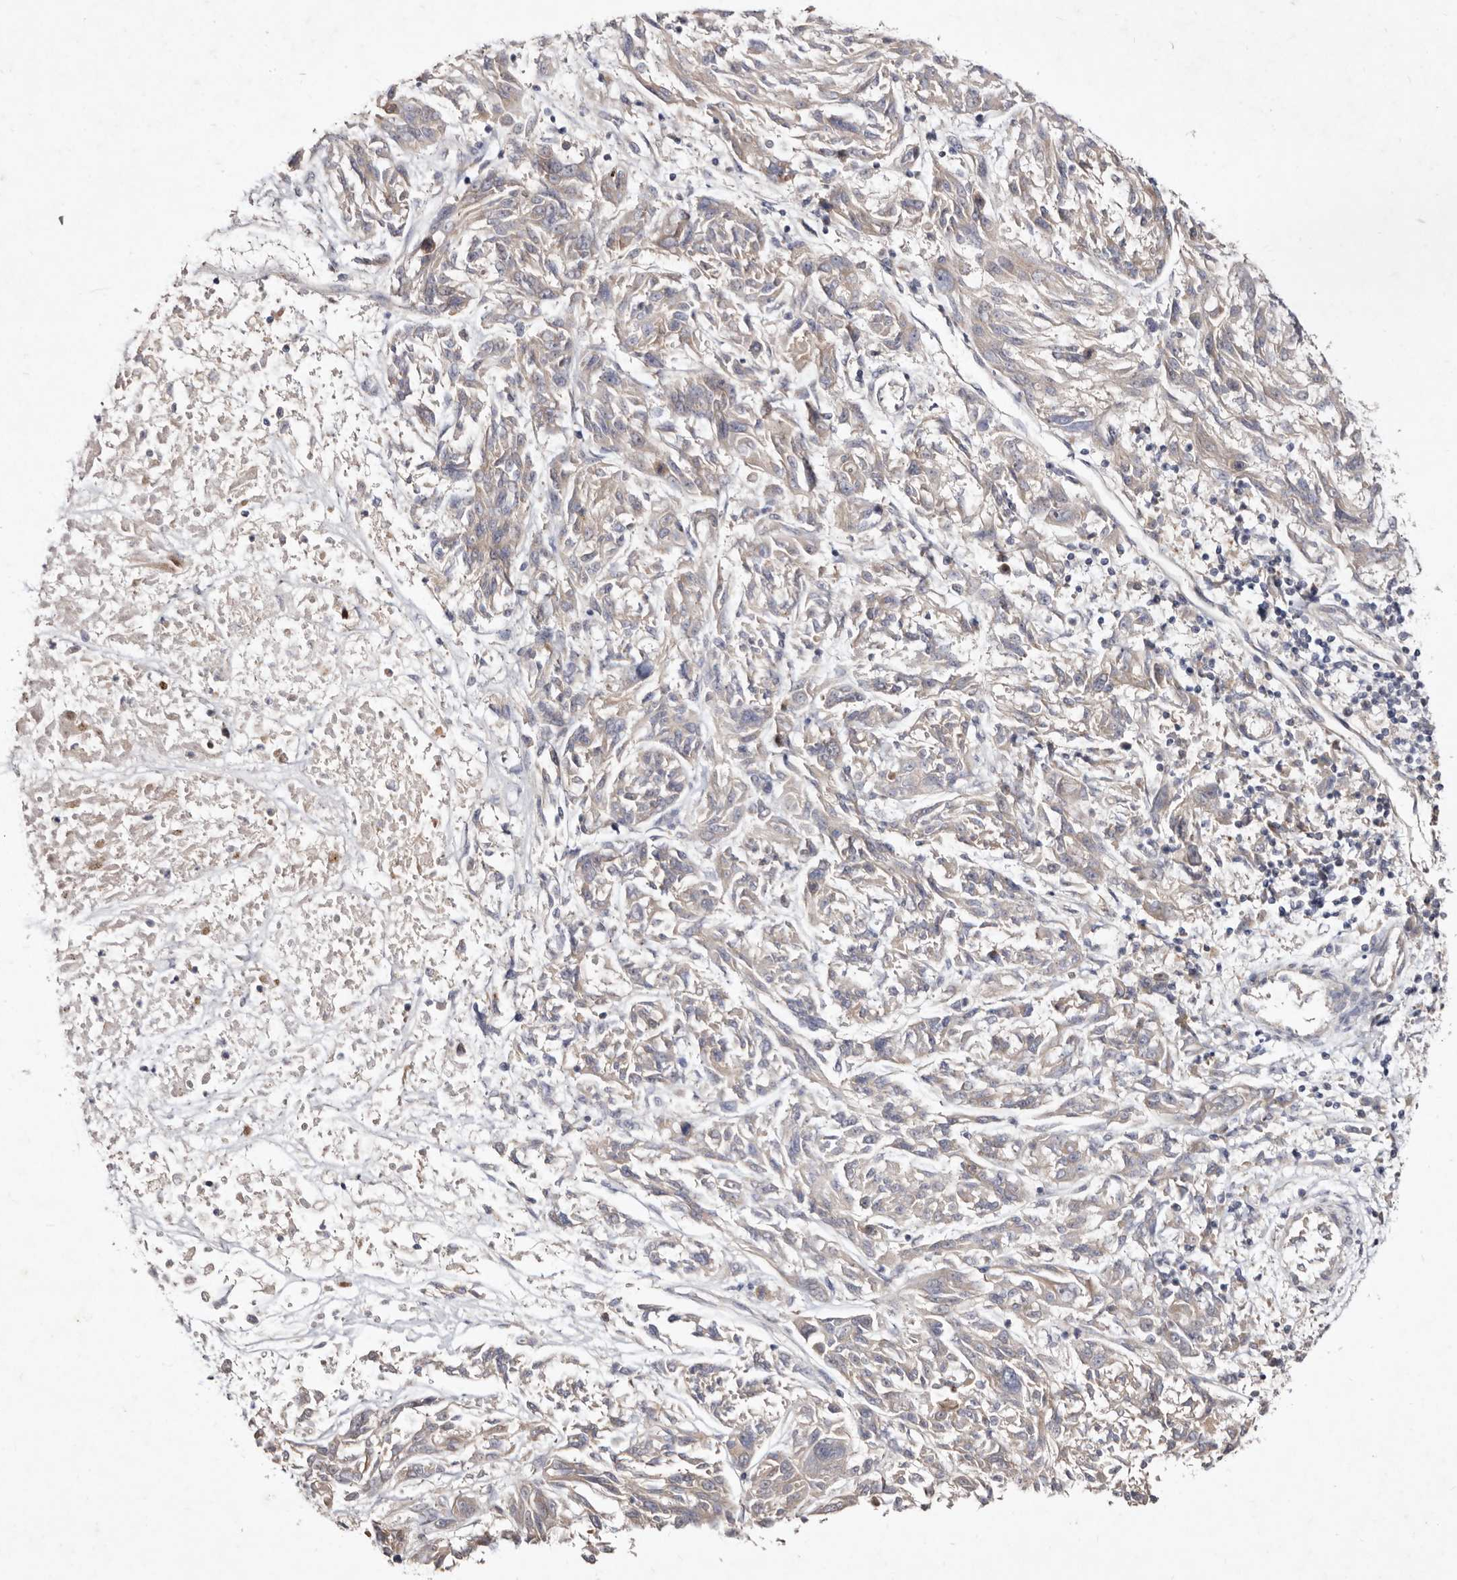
{"staining": {"intensity": "negative", "quantity": "none", "location": "none"}, "tissue": "melanoma", "cell_type": "Tumor cells", "image_type": "cancer", "snomed": [{"axis": "morphology", "description": "Malignant melanoma, NOS"}, {"axis": "topography", "description": "Skin"}], "caption": "Immunohistochemical staining of human malignant melanoma displays no significant expression in tumor cells.", "gene": "SLC25A20", "patient": {"sex": "male", "age": 53}}